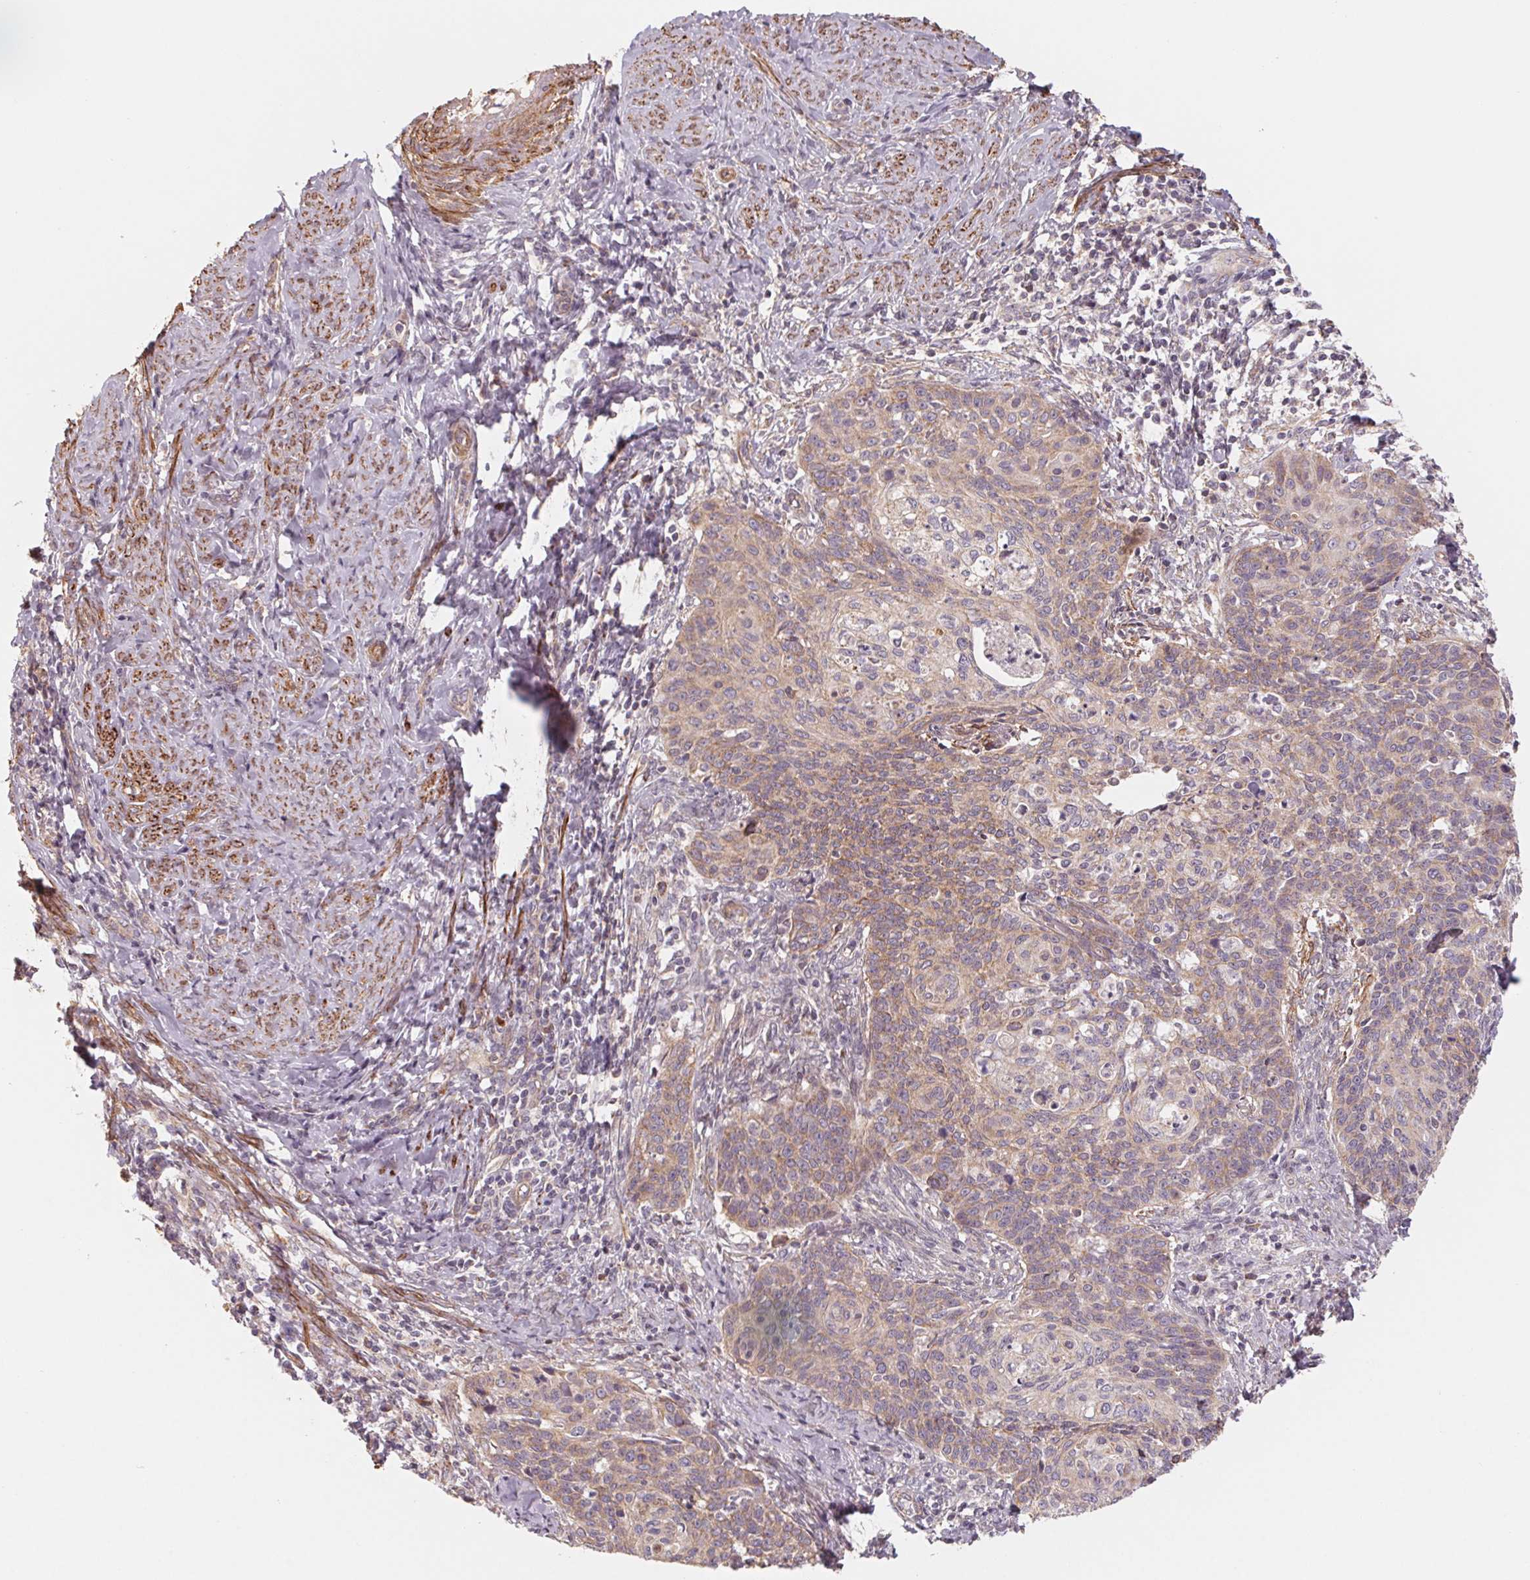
{"staining": {"intensity": "weak", "quantity": ">75%", "location": "cytoplasmic/membranous"}, "tissue": "cervical cancer", "cell_type": "Tumor cells", "image_type": "cancer", "snomed": [{"axis": "morphology", "description": "Normal tissue, NOS"}, {"axis": "morphology", "description": "Squamous cell carcinoma, NOS"}, {"axis": "topography", "description": "Cervix"}], "caption": "IHC micrograph of human squamous cell carcinoma (cervical) stained for a protein (brown), which exhibits low levels of weak cytoplasmic/membranous staining in about >75% of tumor cells.", "gene": "CCDC112", "patient": {"sex": "female", "age": 39}}